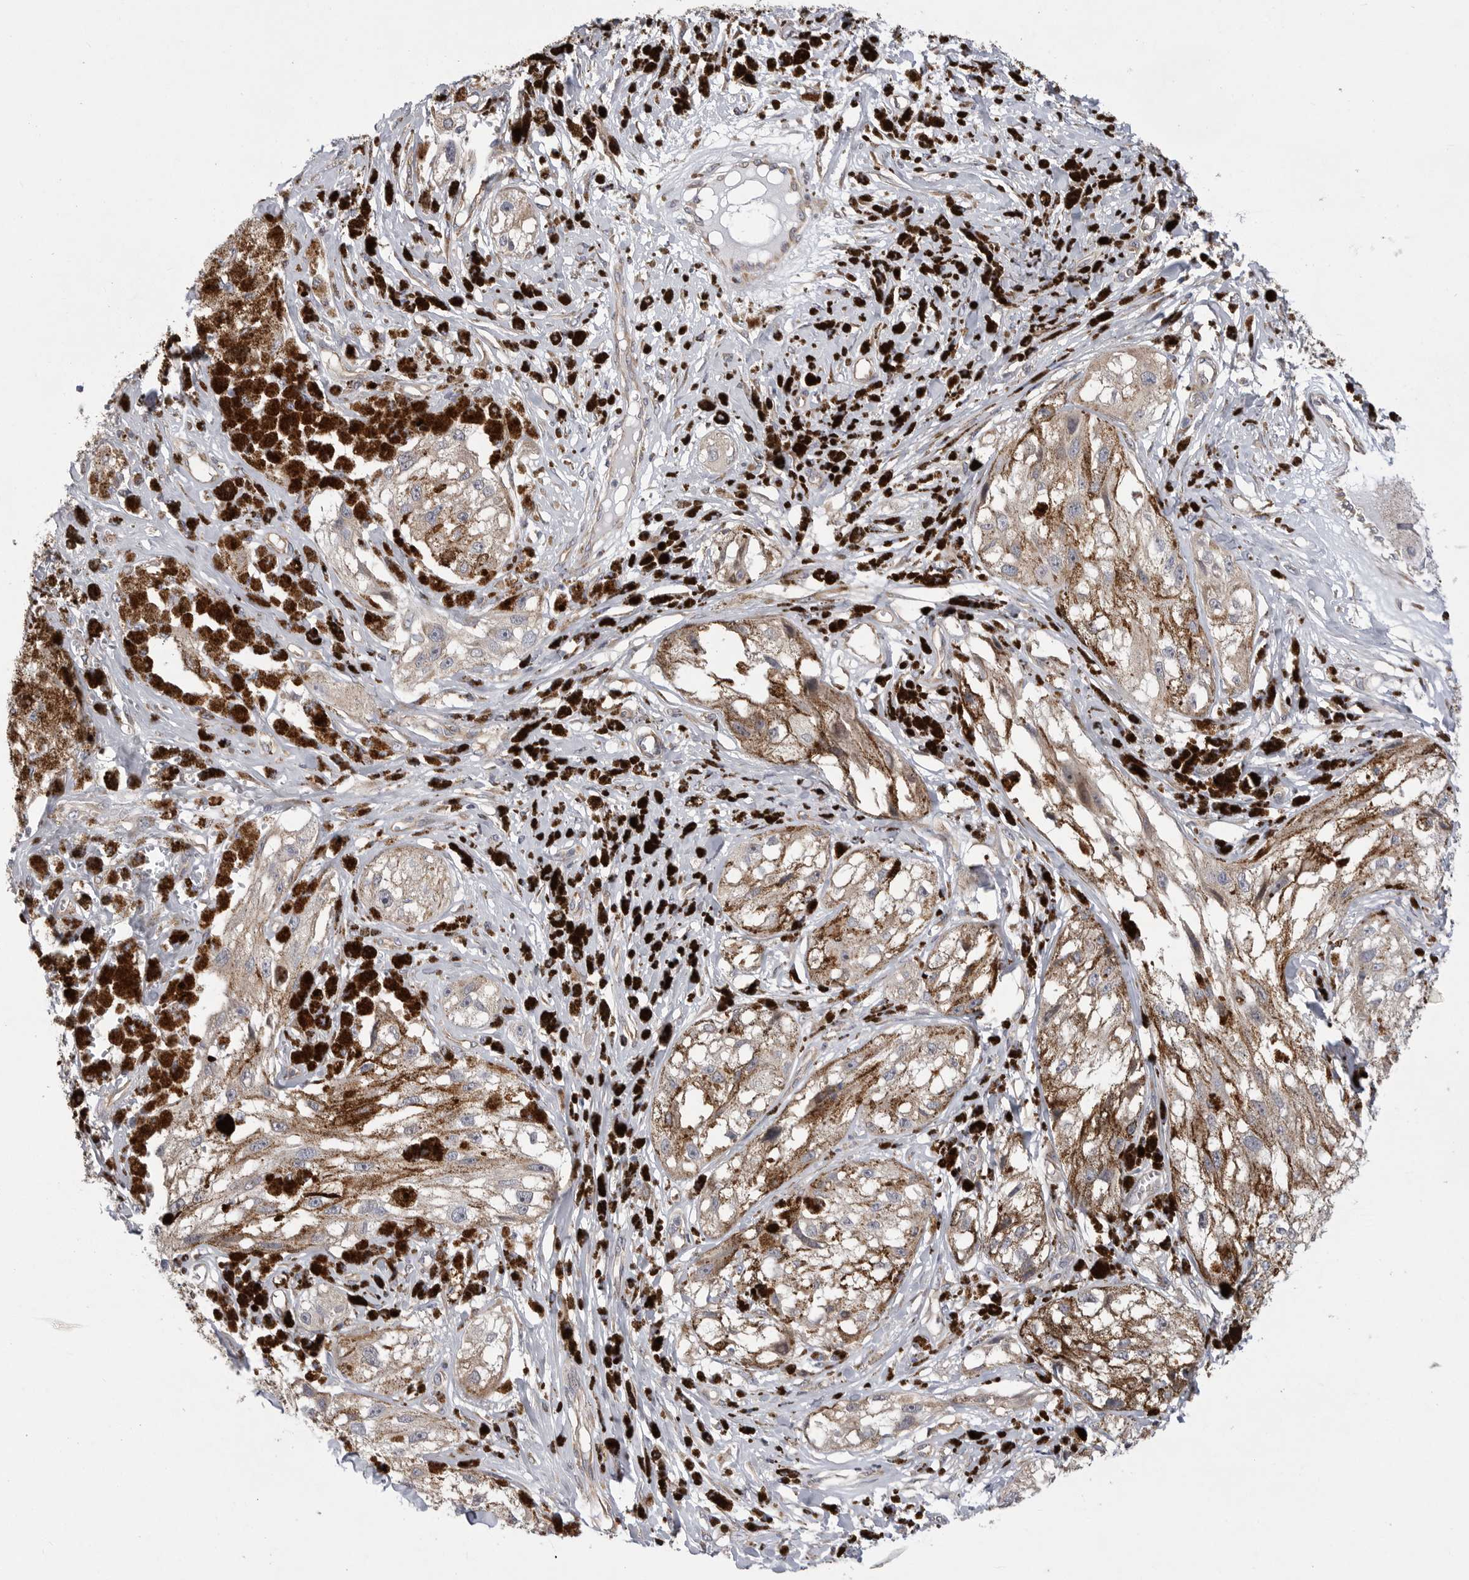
{"staining": {"intensity": "negative", "quantity": "none", "location": "none"}, "tissue": "melanoma", "cell_type": "Tumor cells", "image_type": "cancer", "snomed": [{"axis": "morphology", "description": "Malignant melanoma, NOS"}, {"axis": "topography", "description": "Skin"}], "caption": "The histopathology image exhibits no staining of tumor cells in melanoma.", "gene": "FBXO43", "patient": {"sex": "male", "age": 88}}